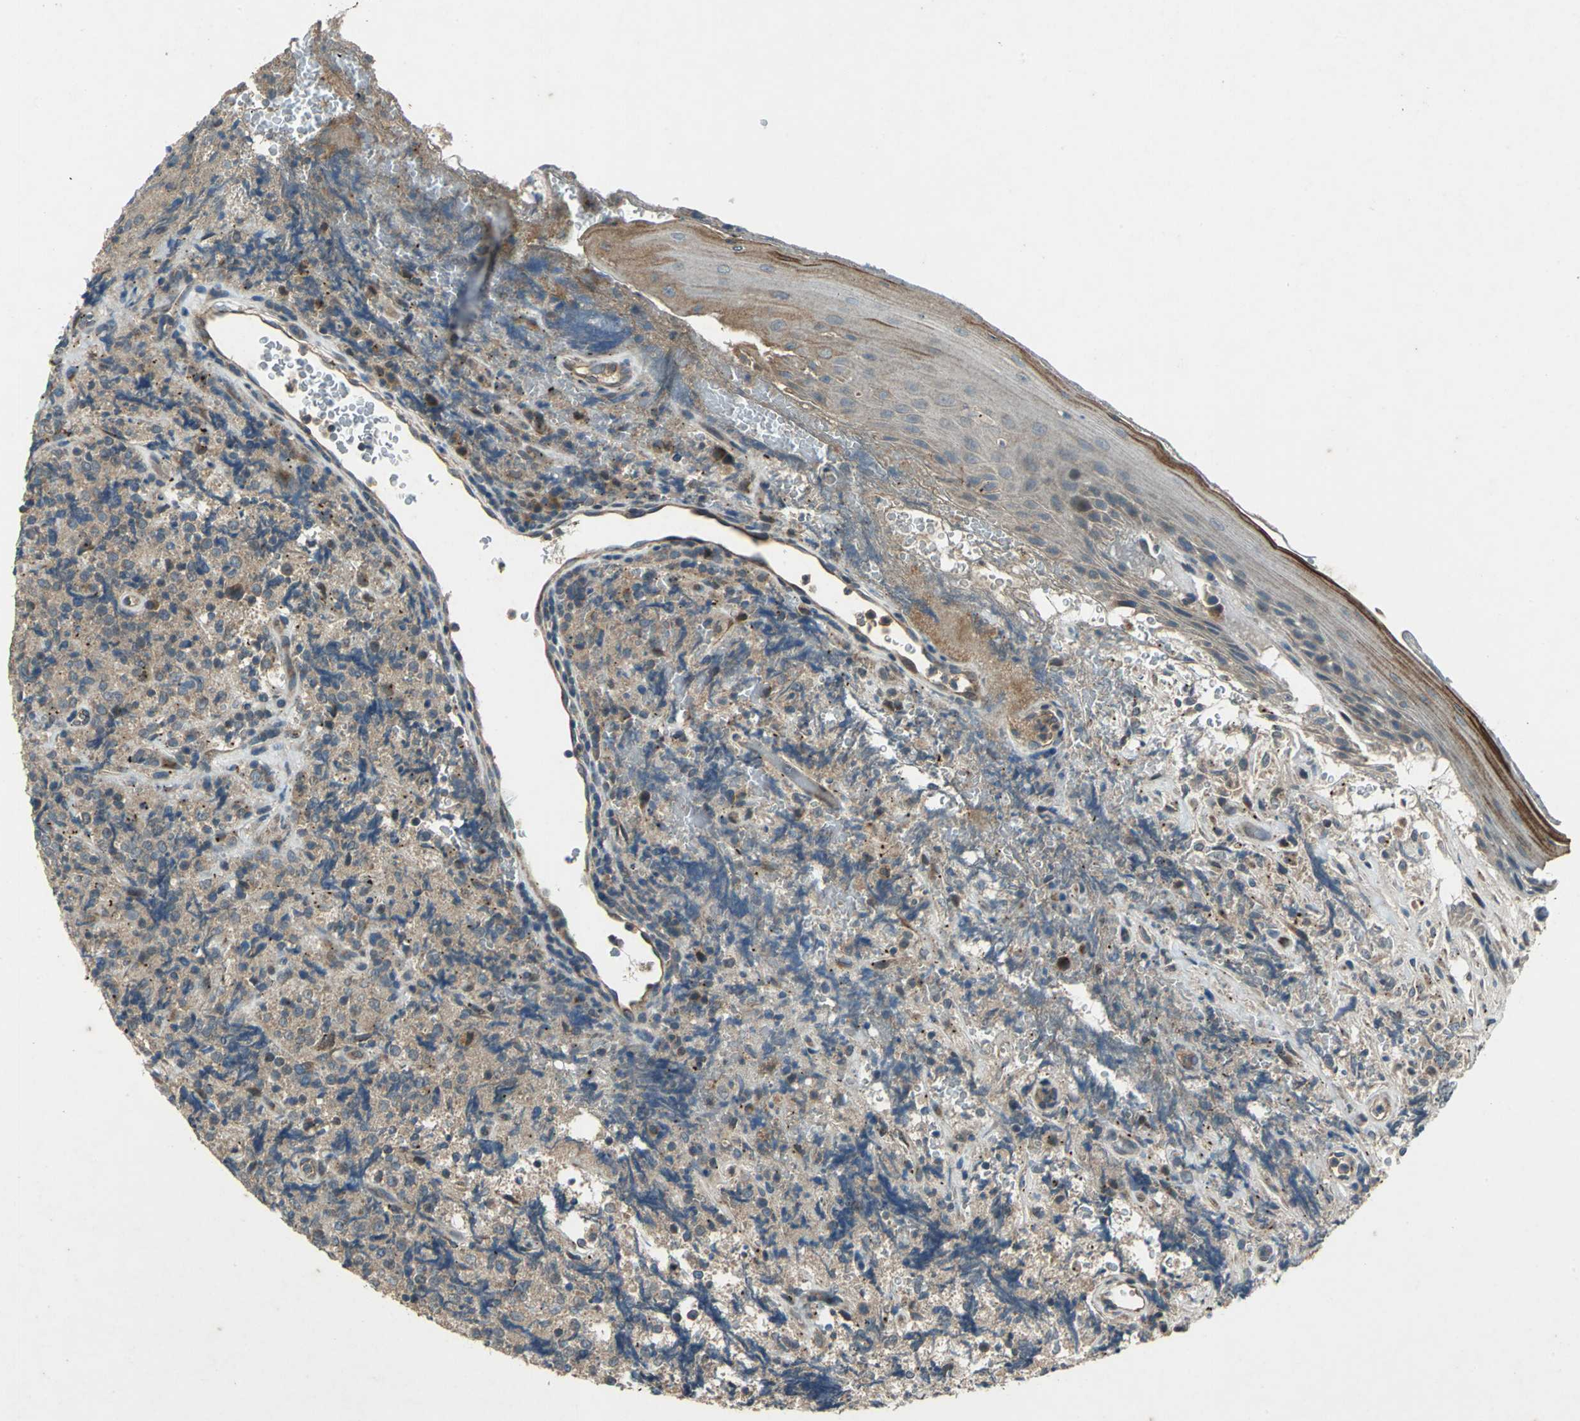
{"staining": {"intensity": "weak", "quantity": ">75%", "location": "cytoplasmic/membranous"}, "tissue": "lymphoma", "cell_type": "Tumor cells", "image_type": "cancer", "snomed": [{"axis": "morphology", "description": "Malignant lymphoma, non-Hodgkin's type, High grade"}, {"axis": "topography", "description": "Tonsil"}], "caption": "Immunohistochemistry image of neoplastic tissue: lymphoma stained using IHC displays low levels of weak protein expression localized specifically in the cytoplasmic/membranous of tumor cells, appearing as a cytoplasmic/membranous brown color.", "gene": "EMCN", "patient": {"sex": "female", "age": 36}}